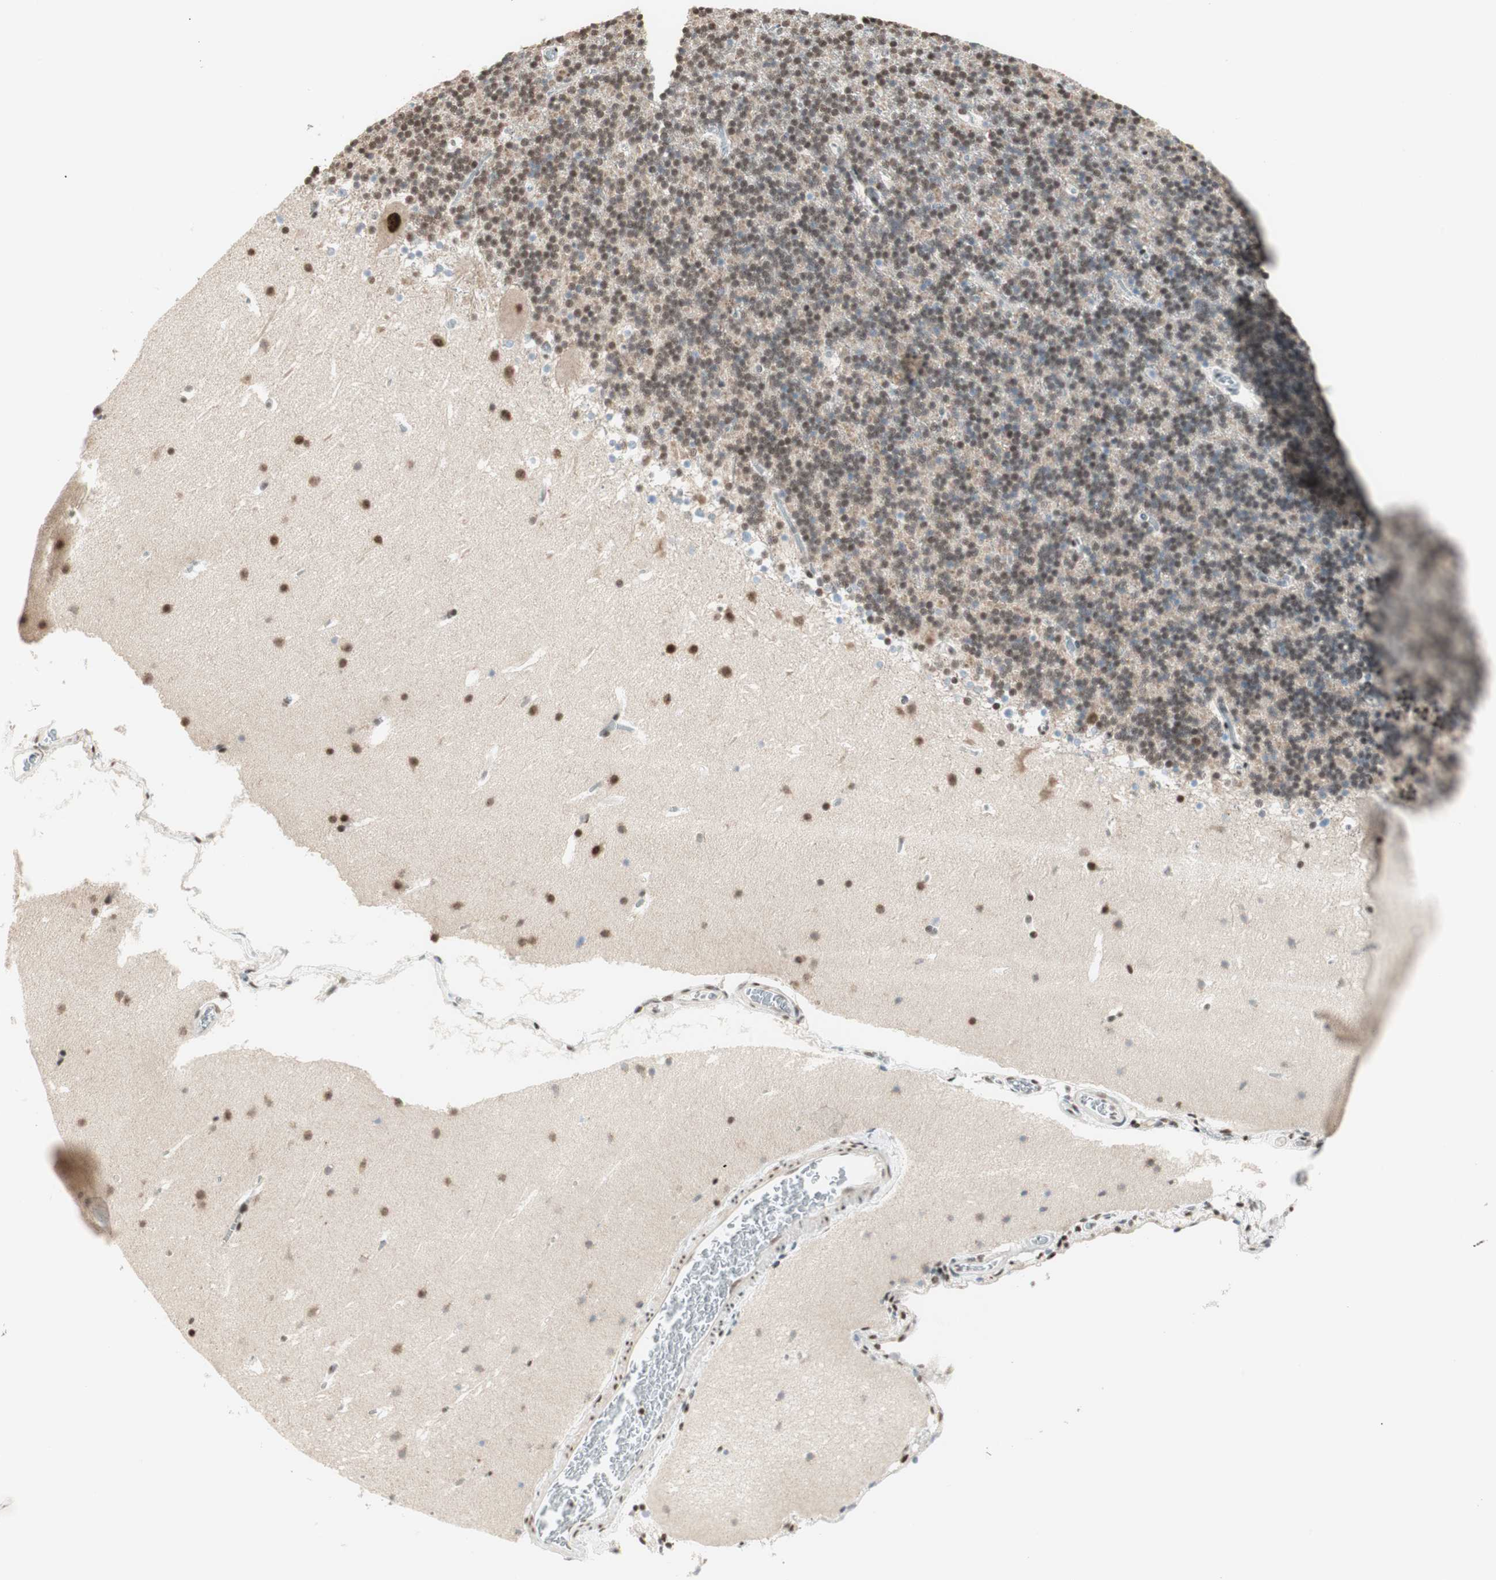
{"staining": {"intensity": "moderate", "quantity": "25%-75%", "location": "nuclear"}, "tissue": "cerebellum", "cell_type": "Cells in granular layer", "image_type": "normal", "snomed": [{"axis": "morphology", "description": "Normal tissue, NOS"}, {"axis": "topography", "description": "Cerebellum"}], "caption": "A micrograph of human cerebellum stained for a protein shows moderate nuclear brown staining in cells in granular layer. Using DAB (brown) and hematoxylin (blue) stains, captured at high magnification using brightfield microscopy.", "gene": "SMARCE1", "patient": {"sex": "male", "age": 45}}